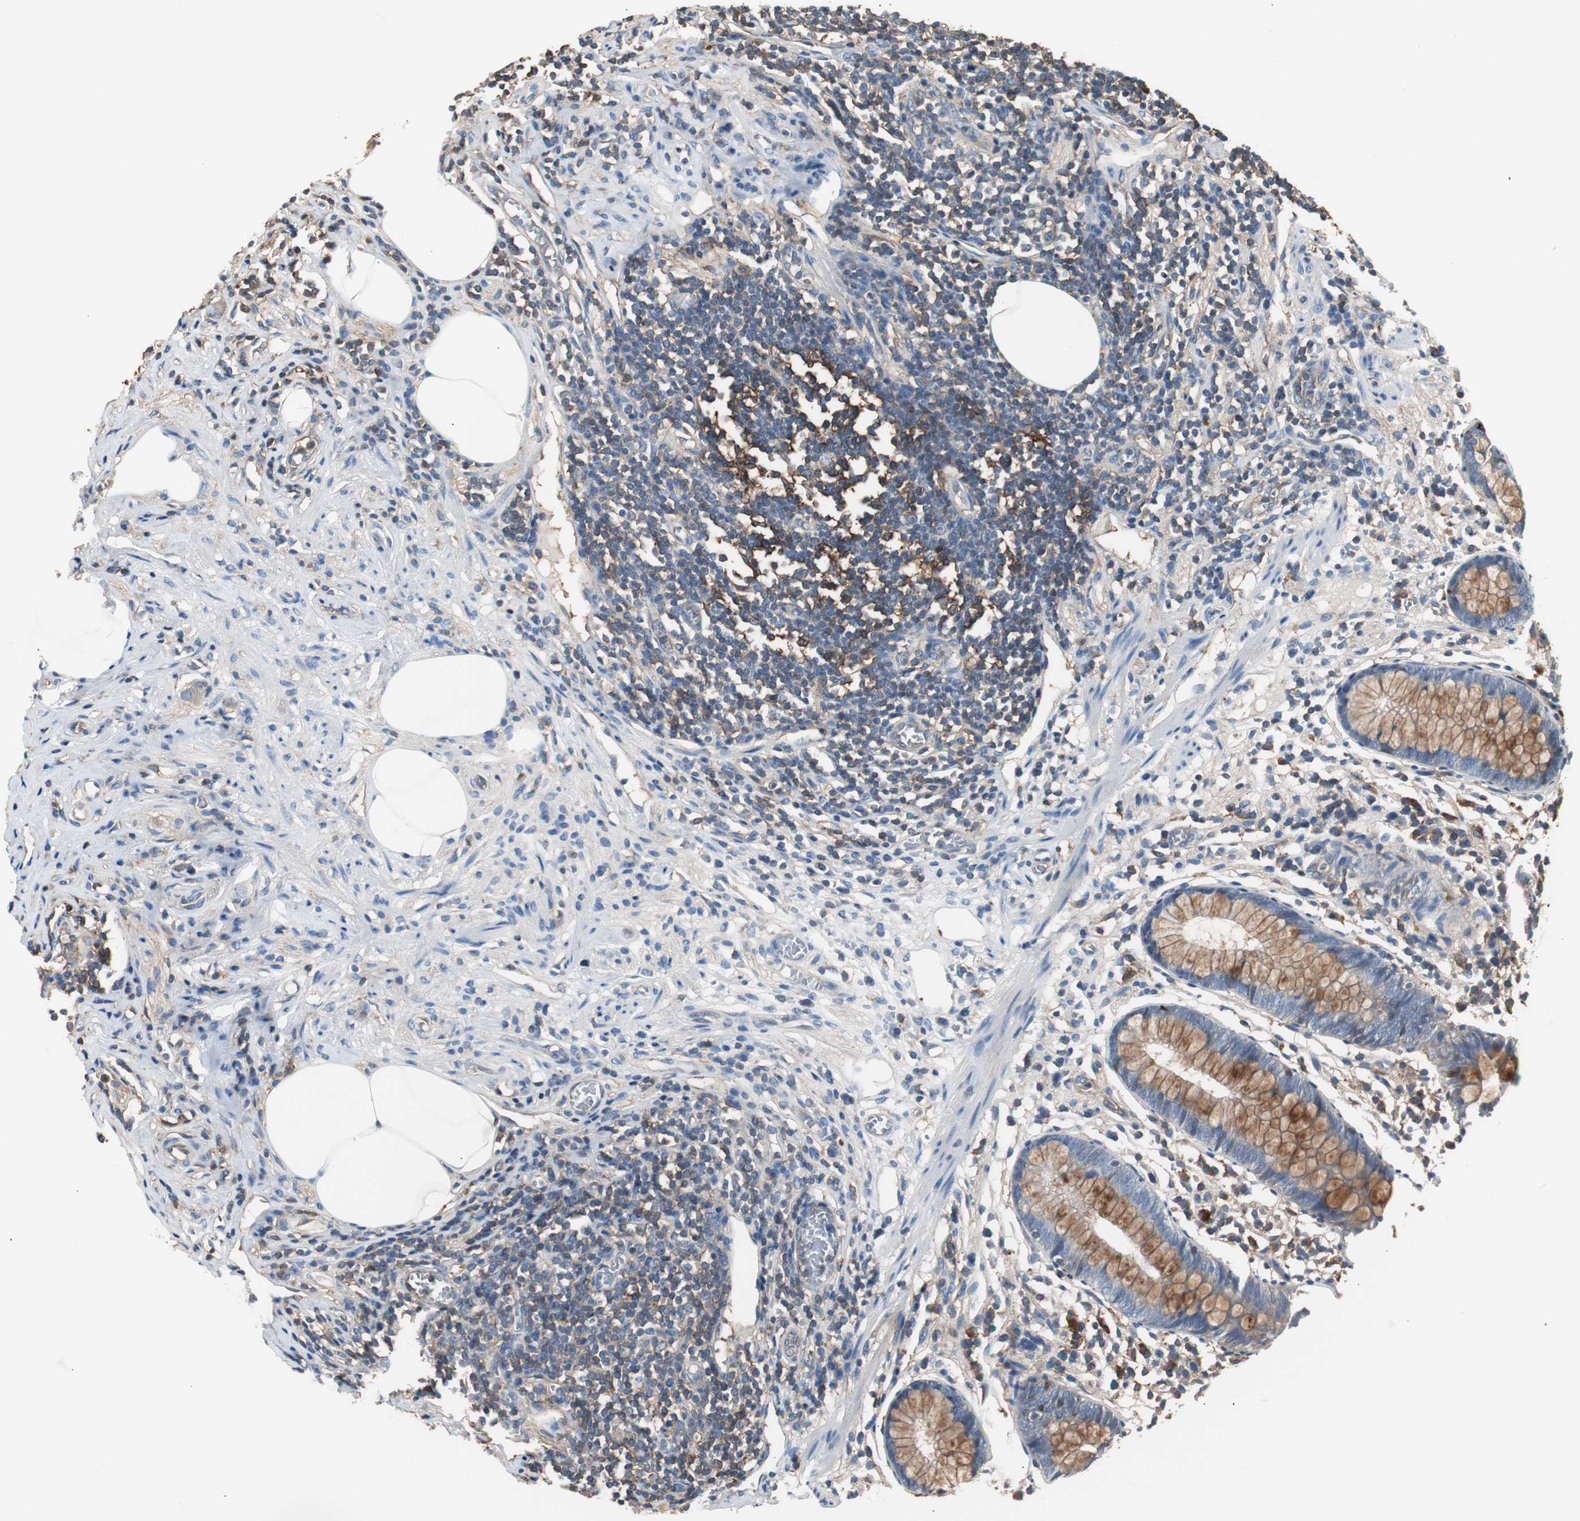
{"staining": {"intensity": "moderate", "quantity": ">75%", "location": "cytoplasmic/membranous"}, "tissue": "appendix", "cell_type": "Glandular cells", "image_type": "normal", "snomed": [{"axis": "morphology", "description": "Normal tissue, NOS"}, {"axis": "topography", "description": "Appendix"}], "caption": "The micrograph shows staining of unremarkable appendix, revealing moderate cytoplasmic/membranous protein positivity (brown color) within glandular cells. The staining is performed using DAB brown chromogen to label protein expression. The nuclei are counter-stained blue using hematoxylin.", "gene": "B2M", "patient": {"sex": "male", "age": 38}}